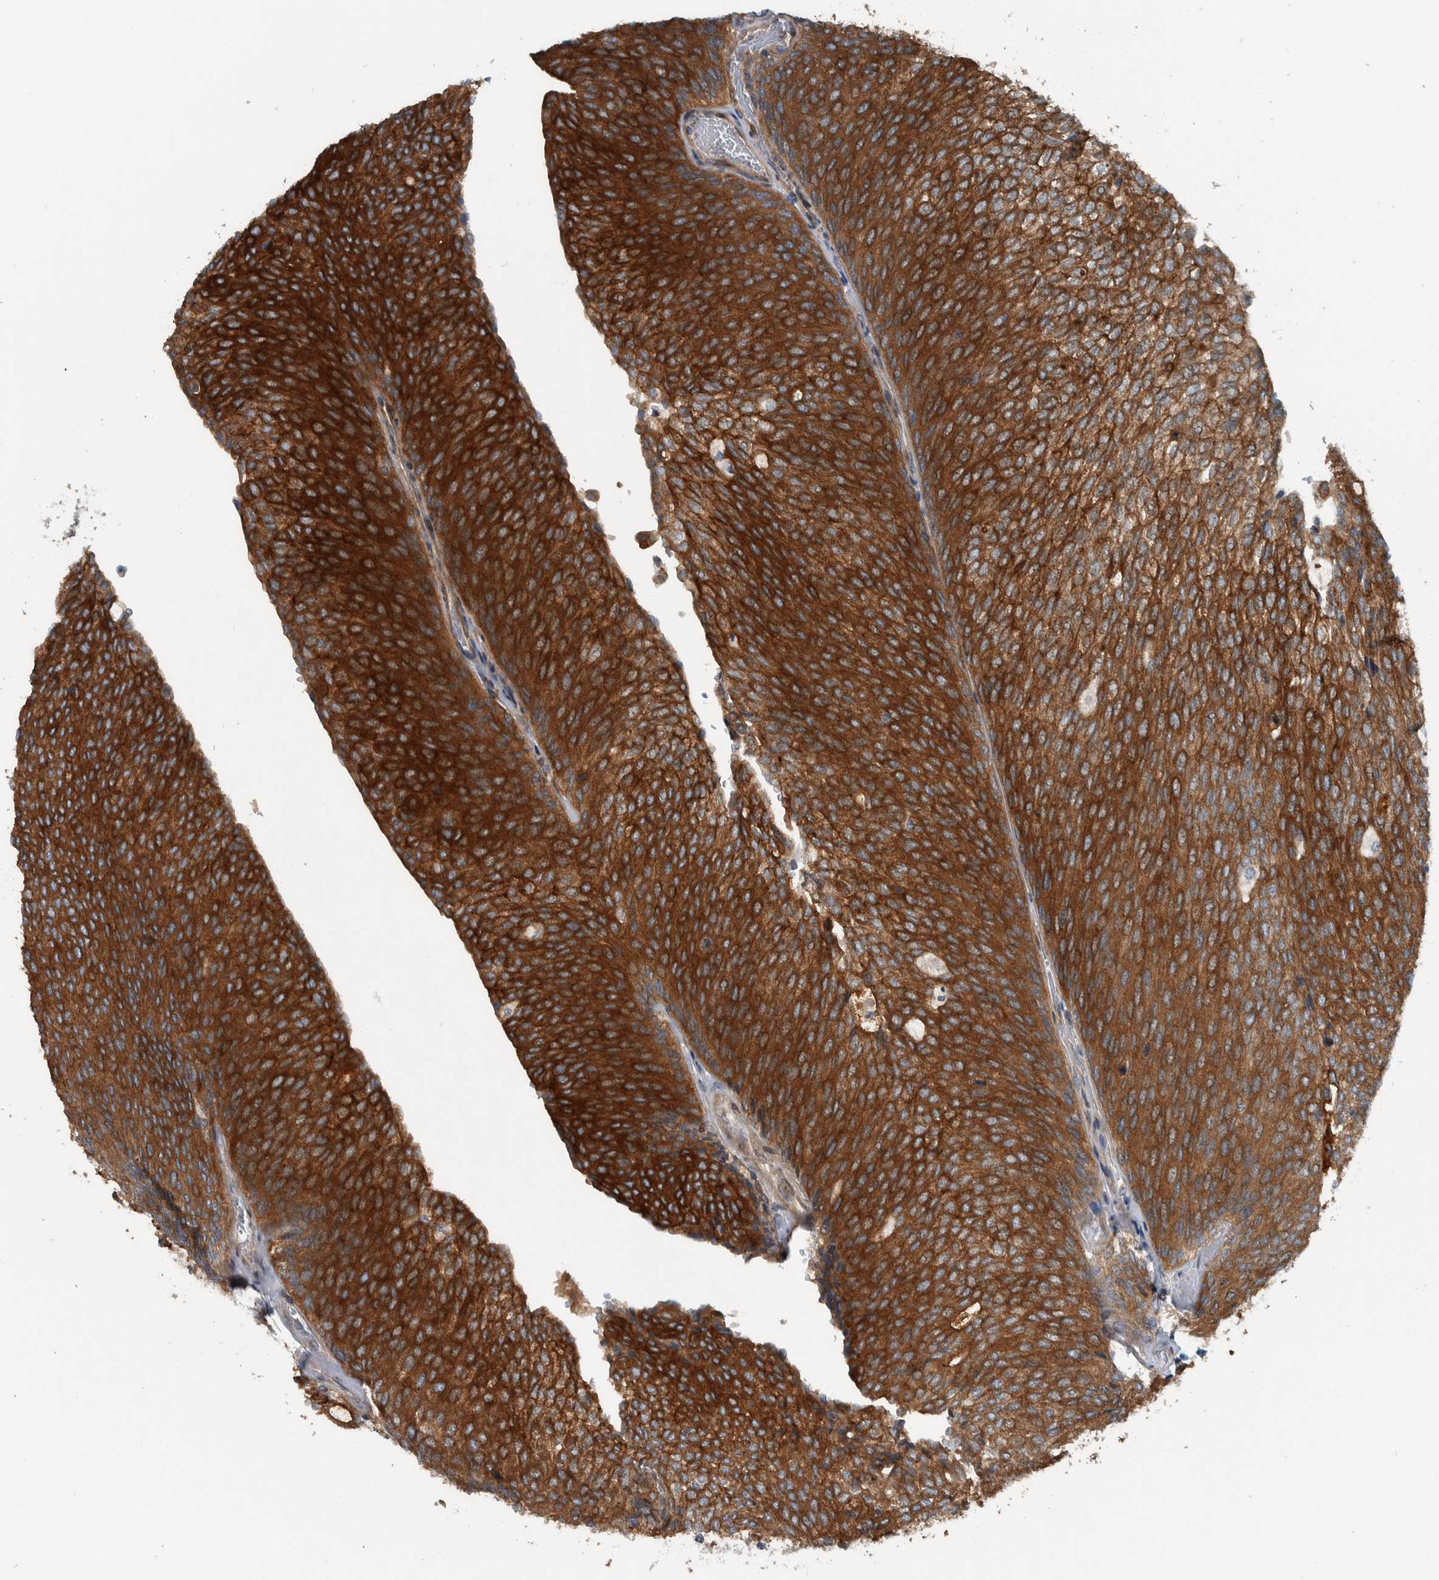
{"staining": {"intensity": "strong", "quantity": ">75%", "location": "cytoplasmic/membranous"}, "tissue": "urothelial cancer", "cell_type": "Tumor cells", "image_type": "cancer", "snomed": [{"axis": "morphology", "description": "Urothelial carcinoma, Low grade"}, {"axis": "topography", "description": "Urinary bladder"}], "caption": "The immunohistochemical stain shows strong cytoplasmic/membranous staining in tumor cells of urothelial cancer tissue.", "gene": "BAIAP2L1", "patient": {"sex": "female", "age": 79}}